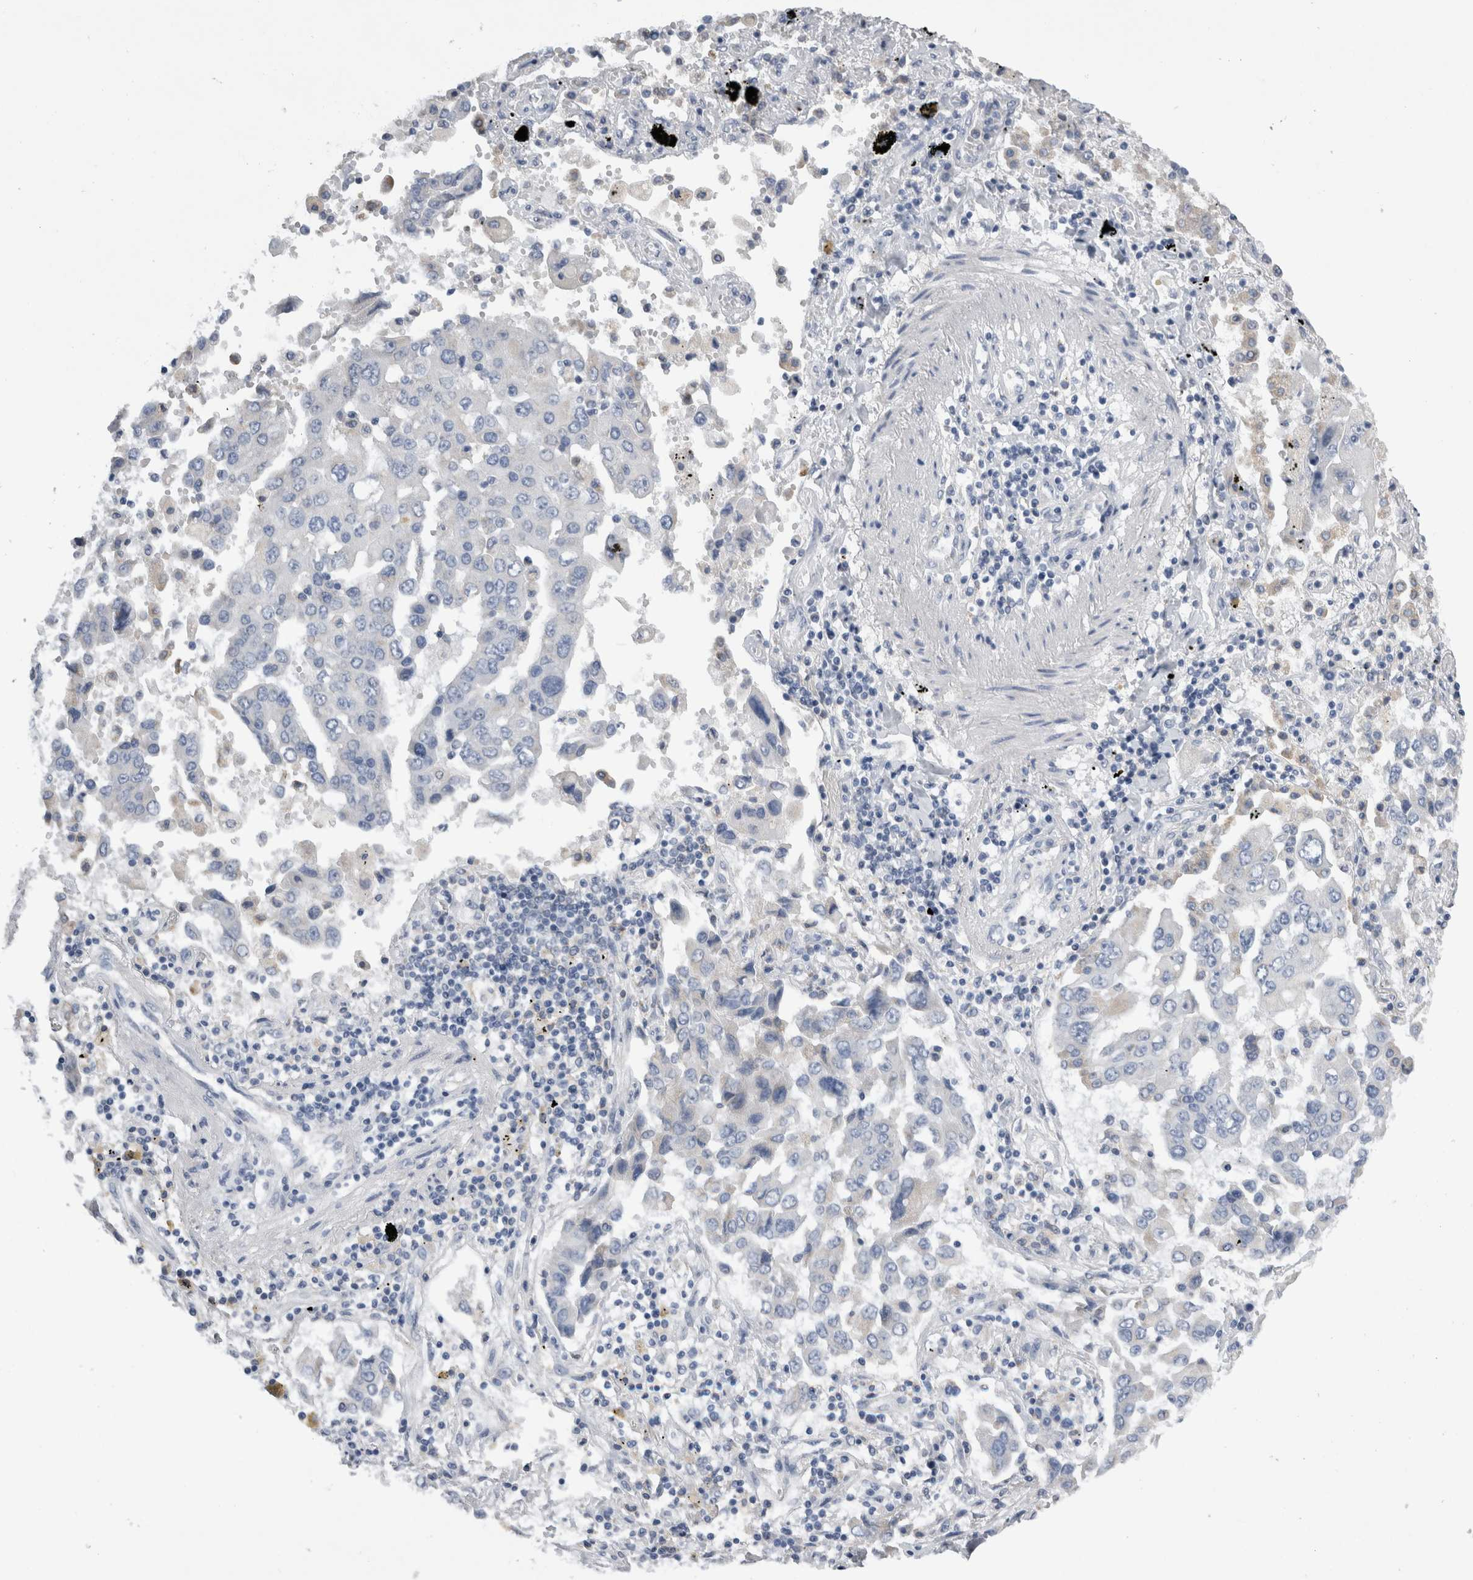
{"staining": {"intensity": "negative", "quantity": "none", "location": "none"}, "tissue": "lung cancer", "cell_type": "Tumor cells", "image_type": "cancer", "snomed": [{"axis": "morphology", "description": "Adenocarcinoma, NOS"}, {"axis": "topography", "description": "Lung"}], "caption": "This is a histopathology image of immunohistochemistry (IHC) staining of lung adenocarcinoma, which shows no positivity in tumor cells.", "gene": "DHRS4", "patient": {"sex": "female", "age": 65}}